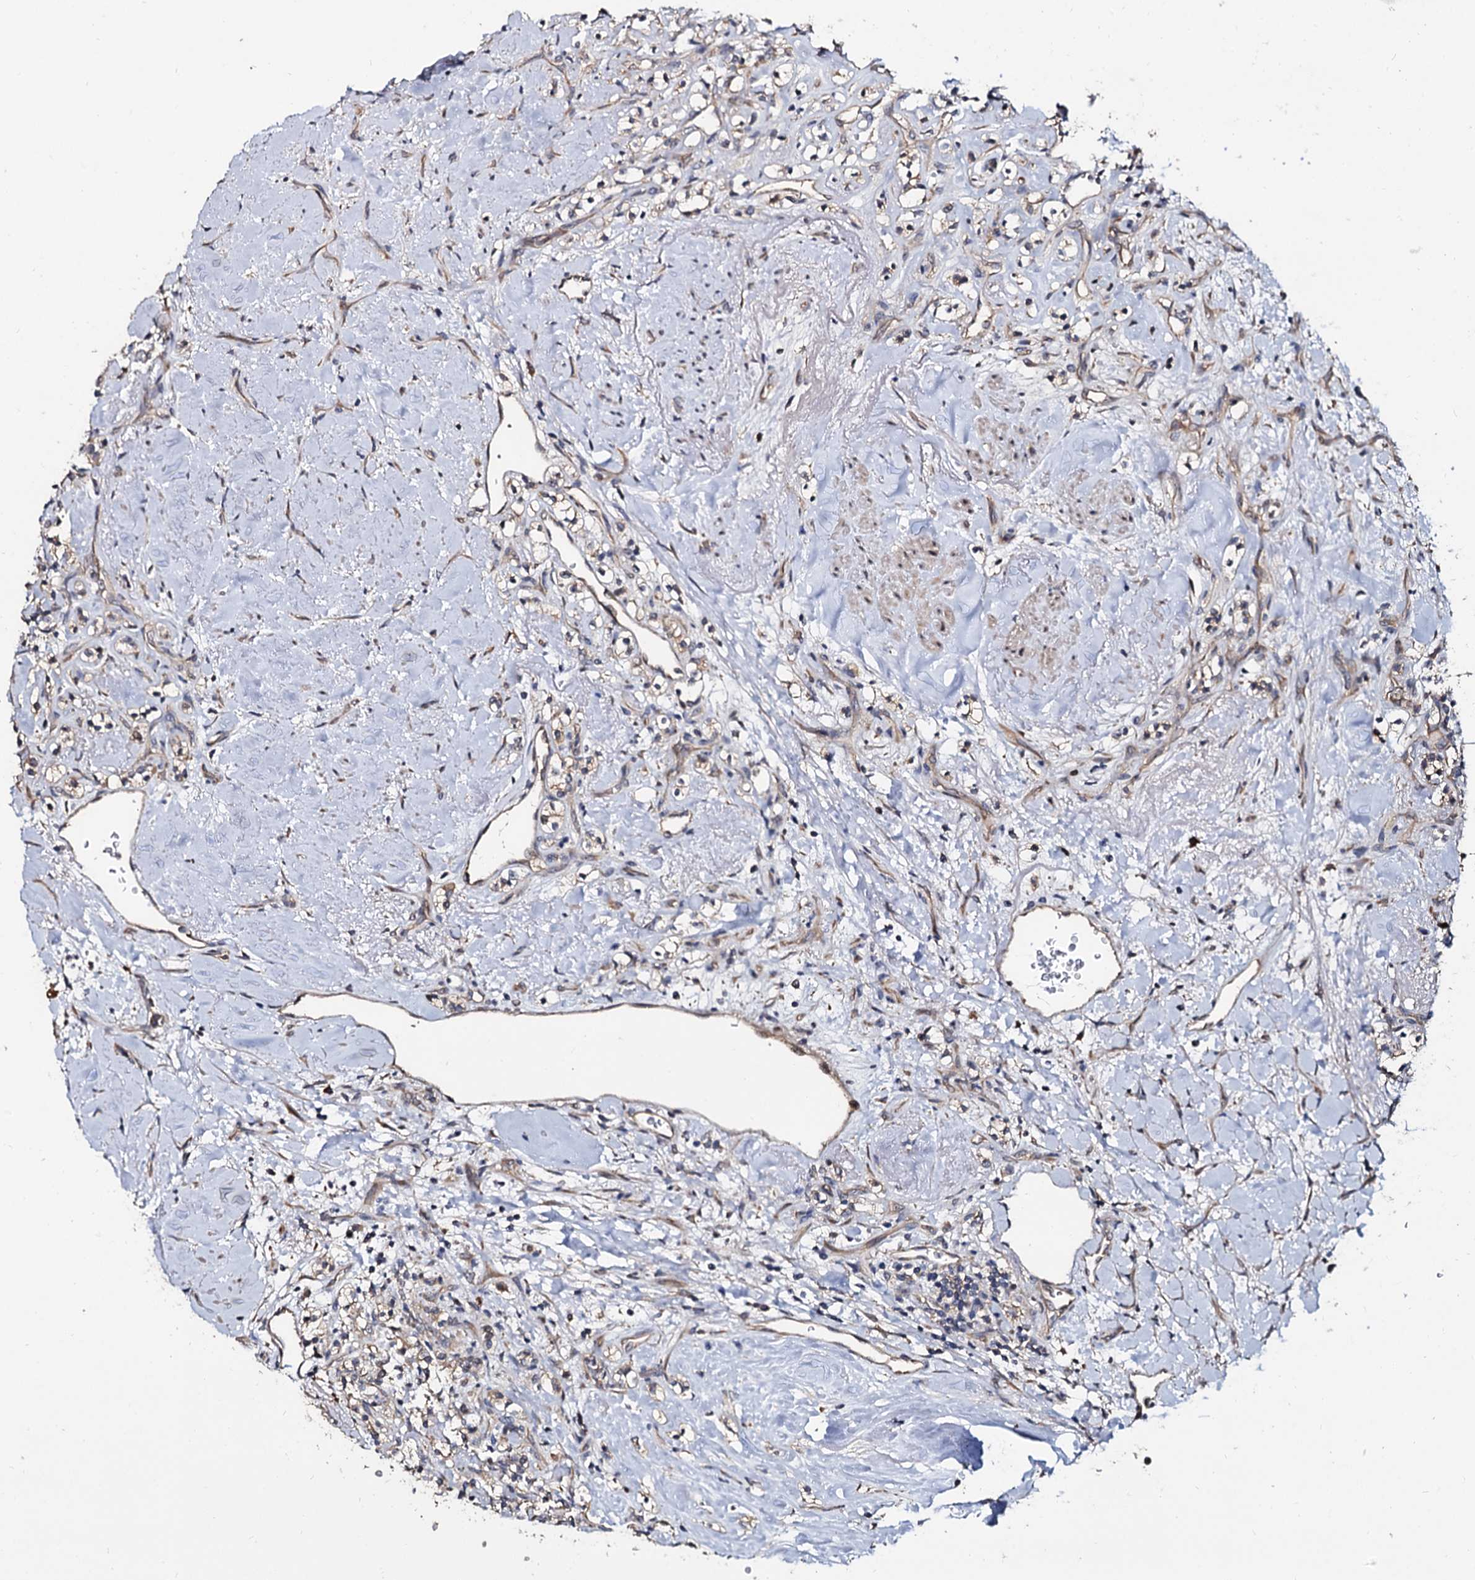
{"staining": {"intensity": "weak", "quantity": "<25%", "location": "cytoplasmic/membranous"}, "tissue": "renal cancer", "cell_type": "Tumor cells", "image_type": "cancer", "snomed": [{"axis": "morphology", "description": "Adenocarcinoma, NOS"}, {"axis": "topography", "description": "Kidney"}], "caption": "This is an immunohistochemistry photomicrograph of renal adenocarcinoma. There is no positivity in tumor cells.", "gene": "WWC3", "patient": {"sex": "male", "age": 77}}